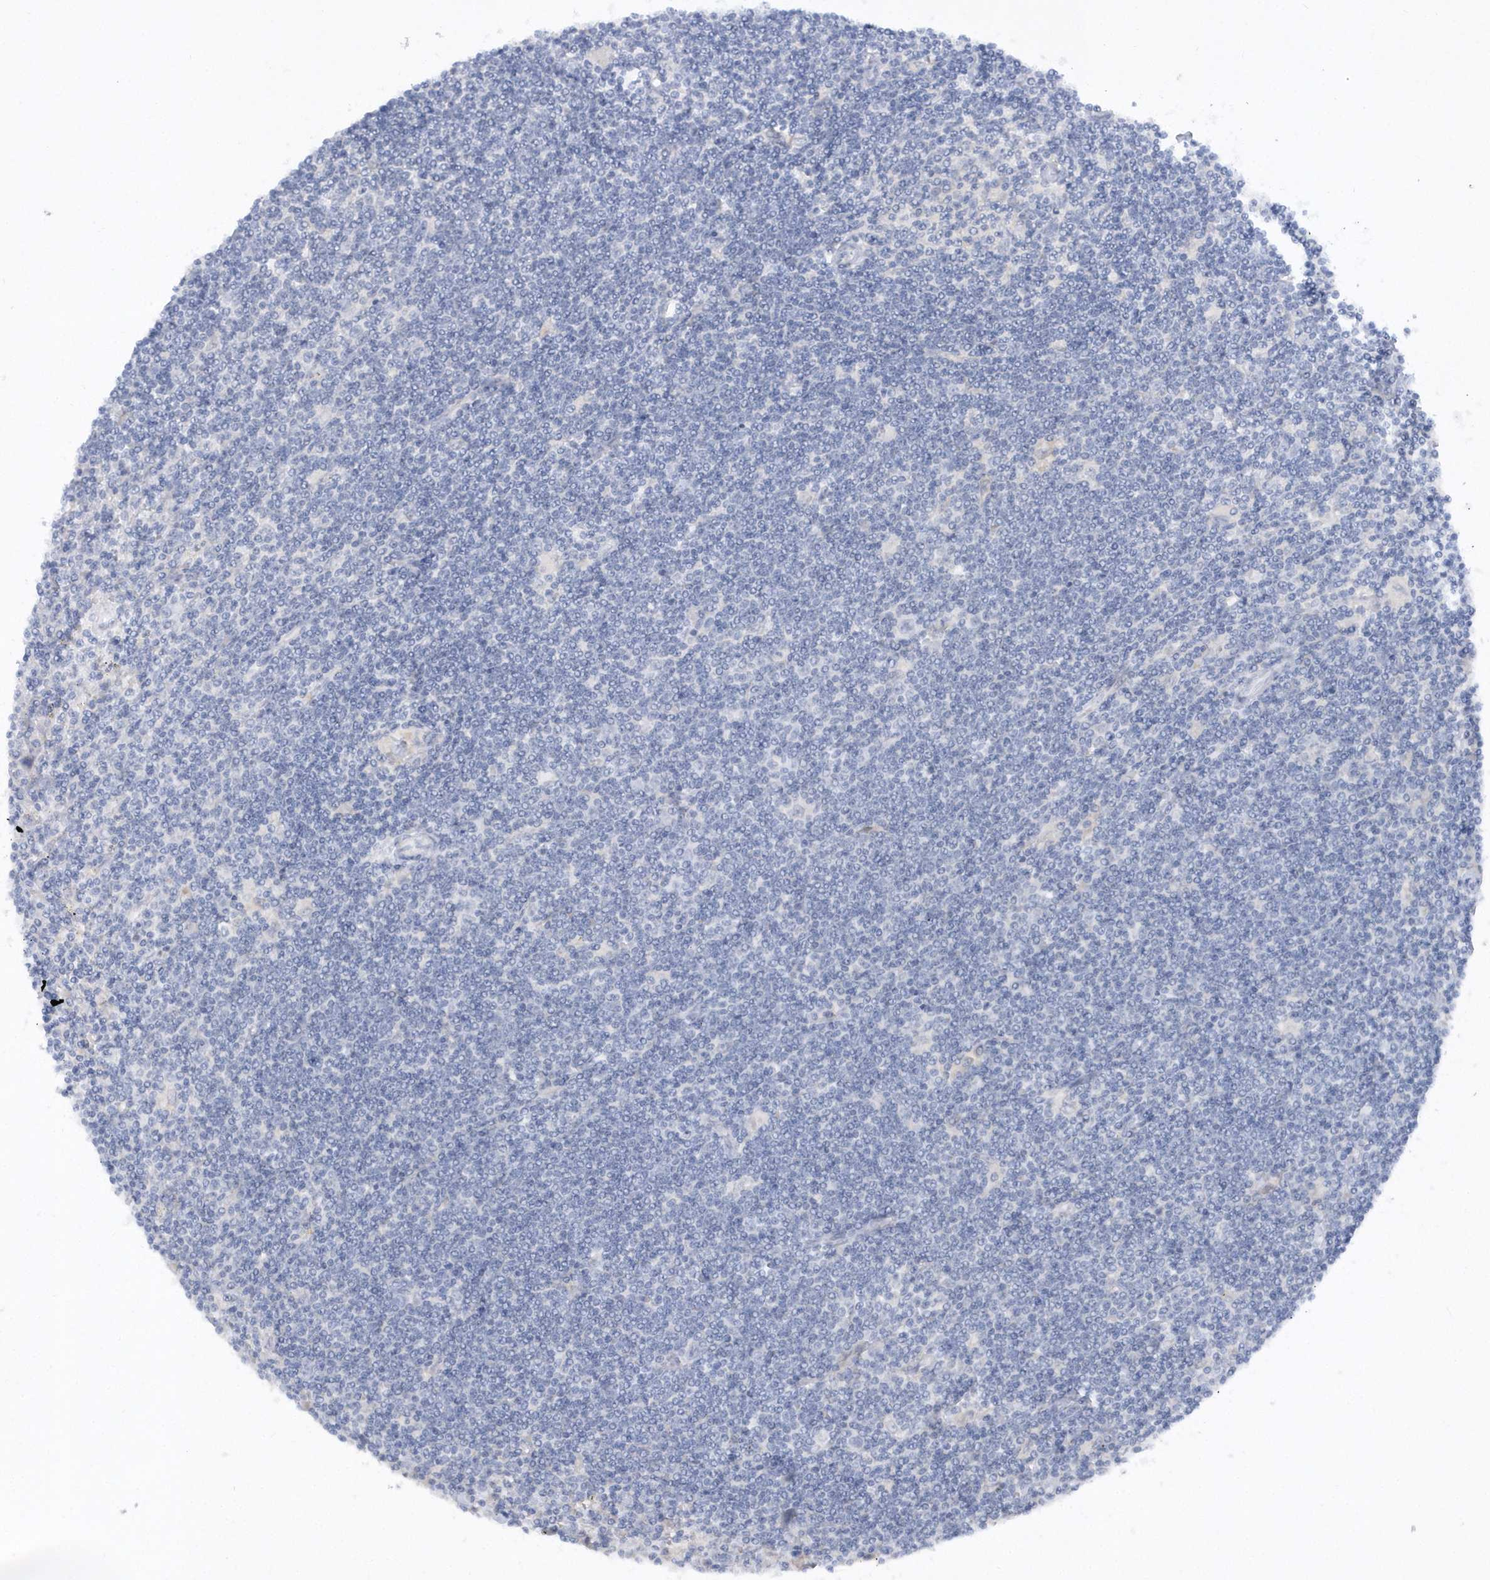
{"staining": {"intensity": "negative", "quantity": "none", "location": "none"}, "tissue": "lymphoma", "cell_type": "Tumor cells", "image_type": "cancer", "snomed": [{"axis": "morphology", "description": "Malignant lymphoma, non-Hodgkin's type, Low grade"}, {"axis": "topography", "description": "Spleen"}], "caption": "DAB immunohistochemical staining of human lymphoma demonstrates no significant staining in tumor cells. Brightfield microscopy of IHC stained with DAB (3,3'-diaminobenzidine) (brown) and hematoxylin (blue), captured at high magnification.", "gene": "RPE", "patient": {"sex": "male", "age": 76}}